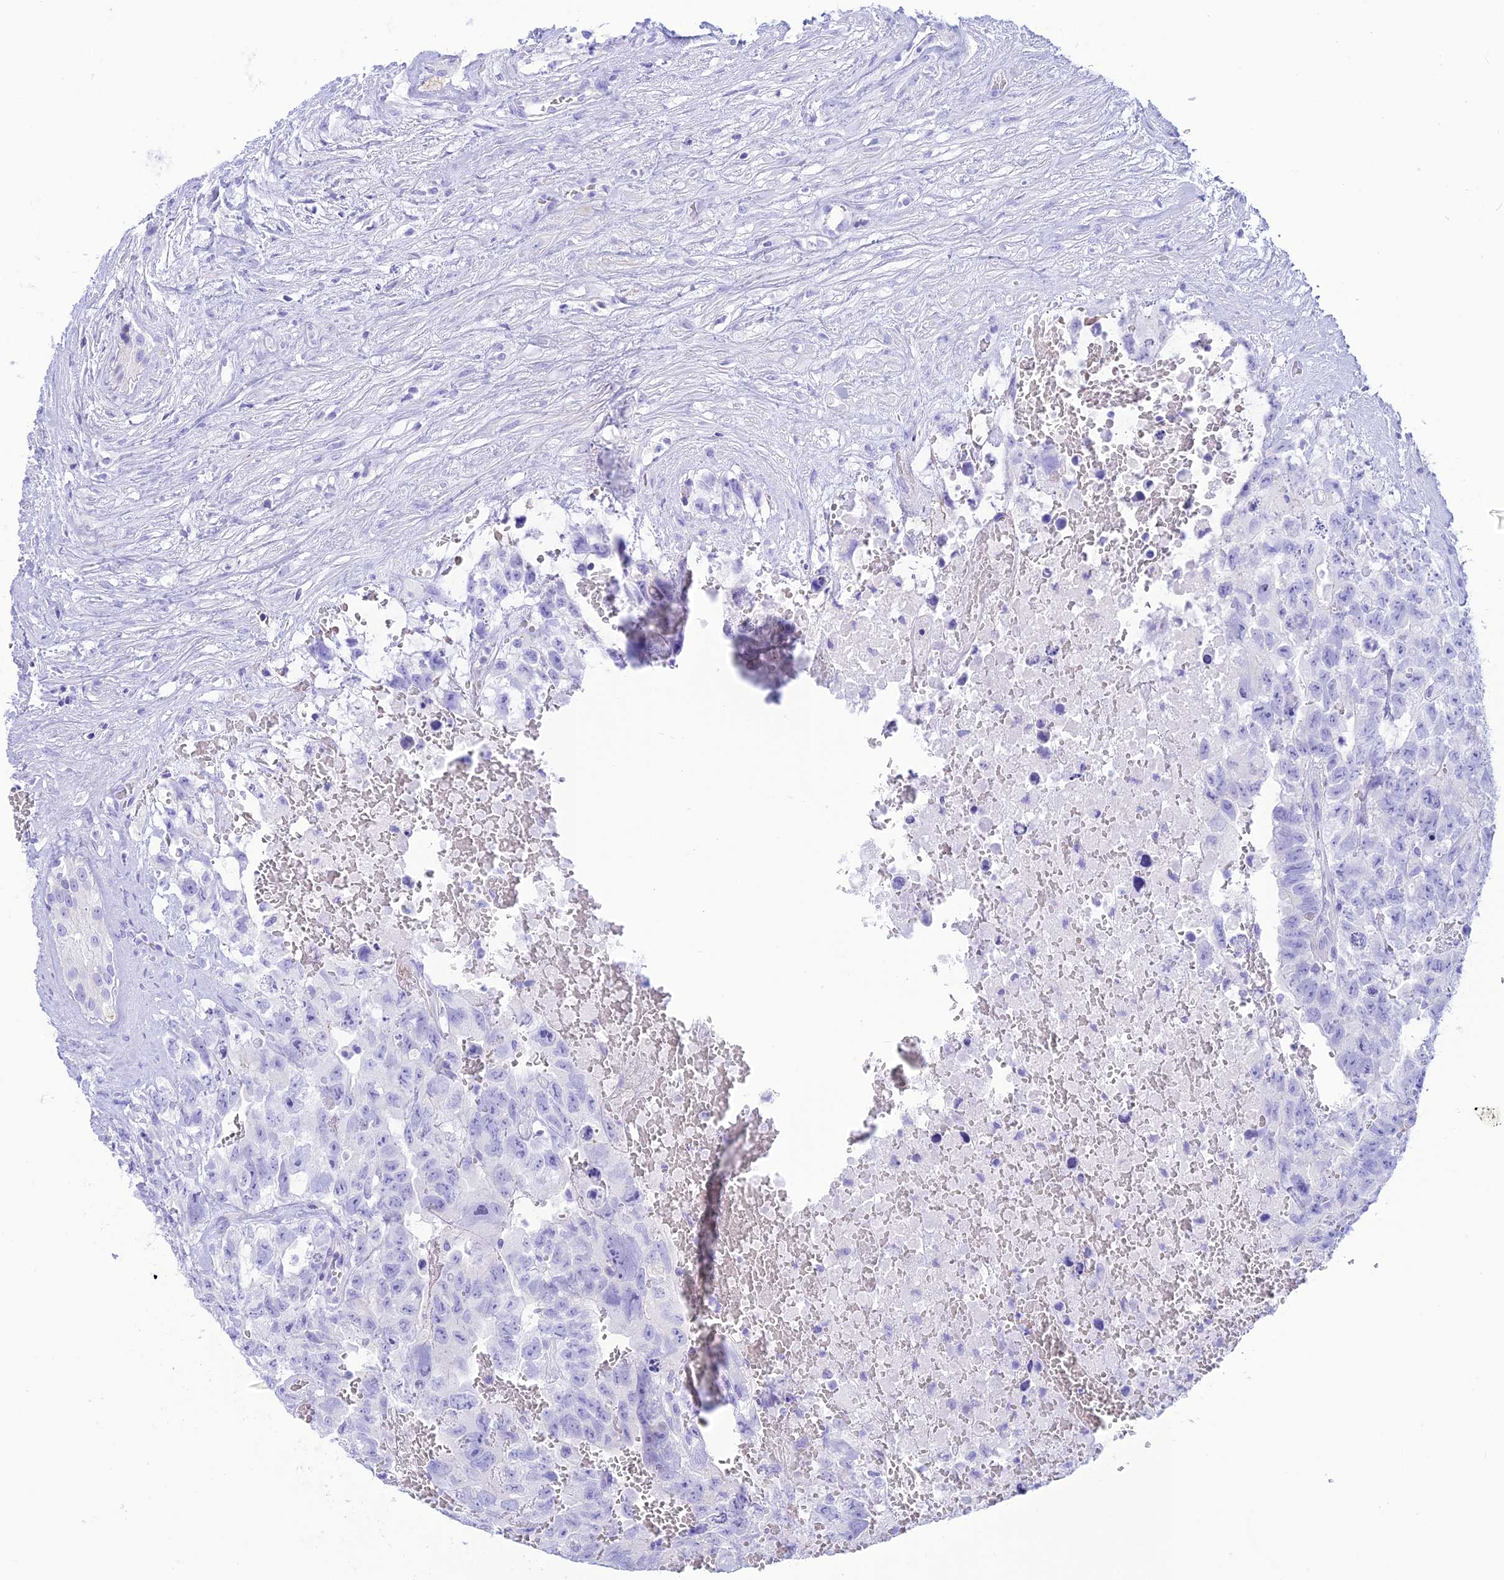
{"staining": {"intensity": "negative", "quantity": "none", "location": "none"}, "tissue": "testis cancer", "cell_type": "Tumor cells", "image_type": "cancer", "snomed": [{"axis": "morphology", "description": "Carcinoma, Embryonal, NOS"}, {"axis": "topography", "description": "Testis"}], "caption": "This is an immunohistochemistry histopathology image of testis cancer. There is no expression in tumor cells.", "gene": "GLYATL1", "patient": {"sex": "male", "age": 26}}